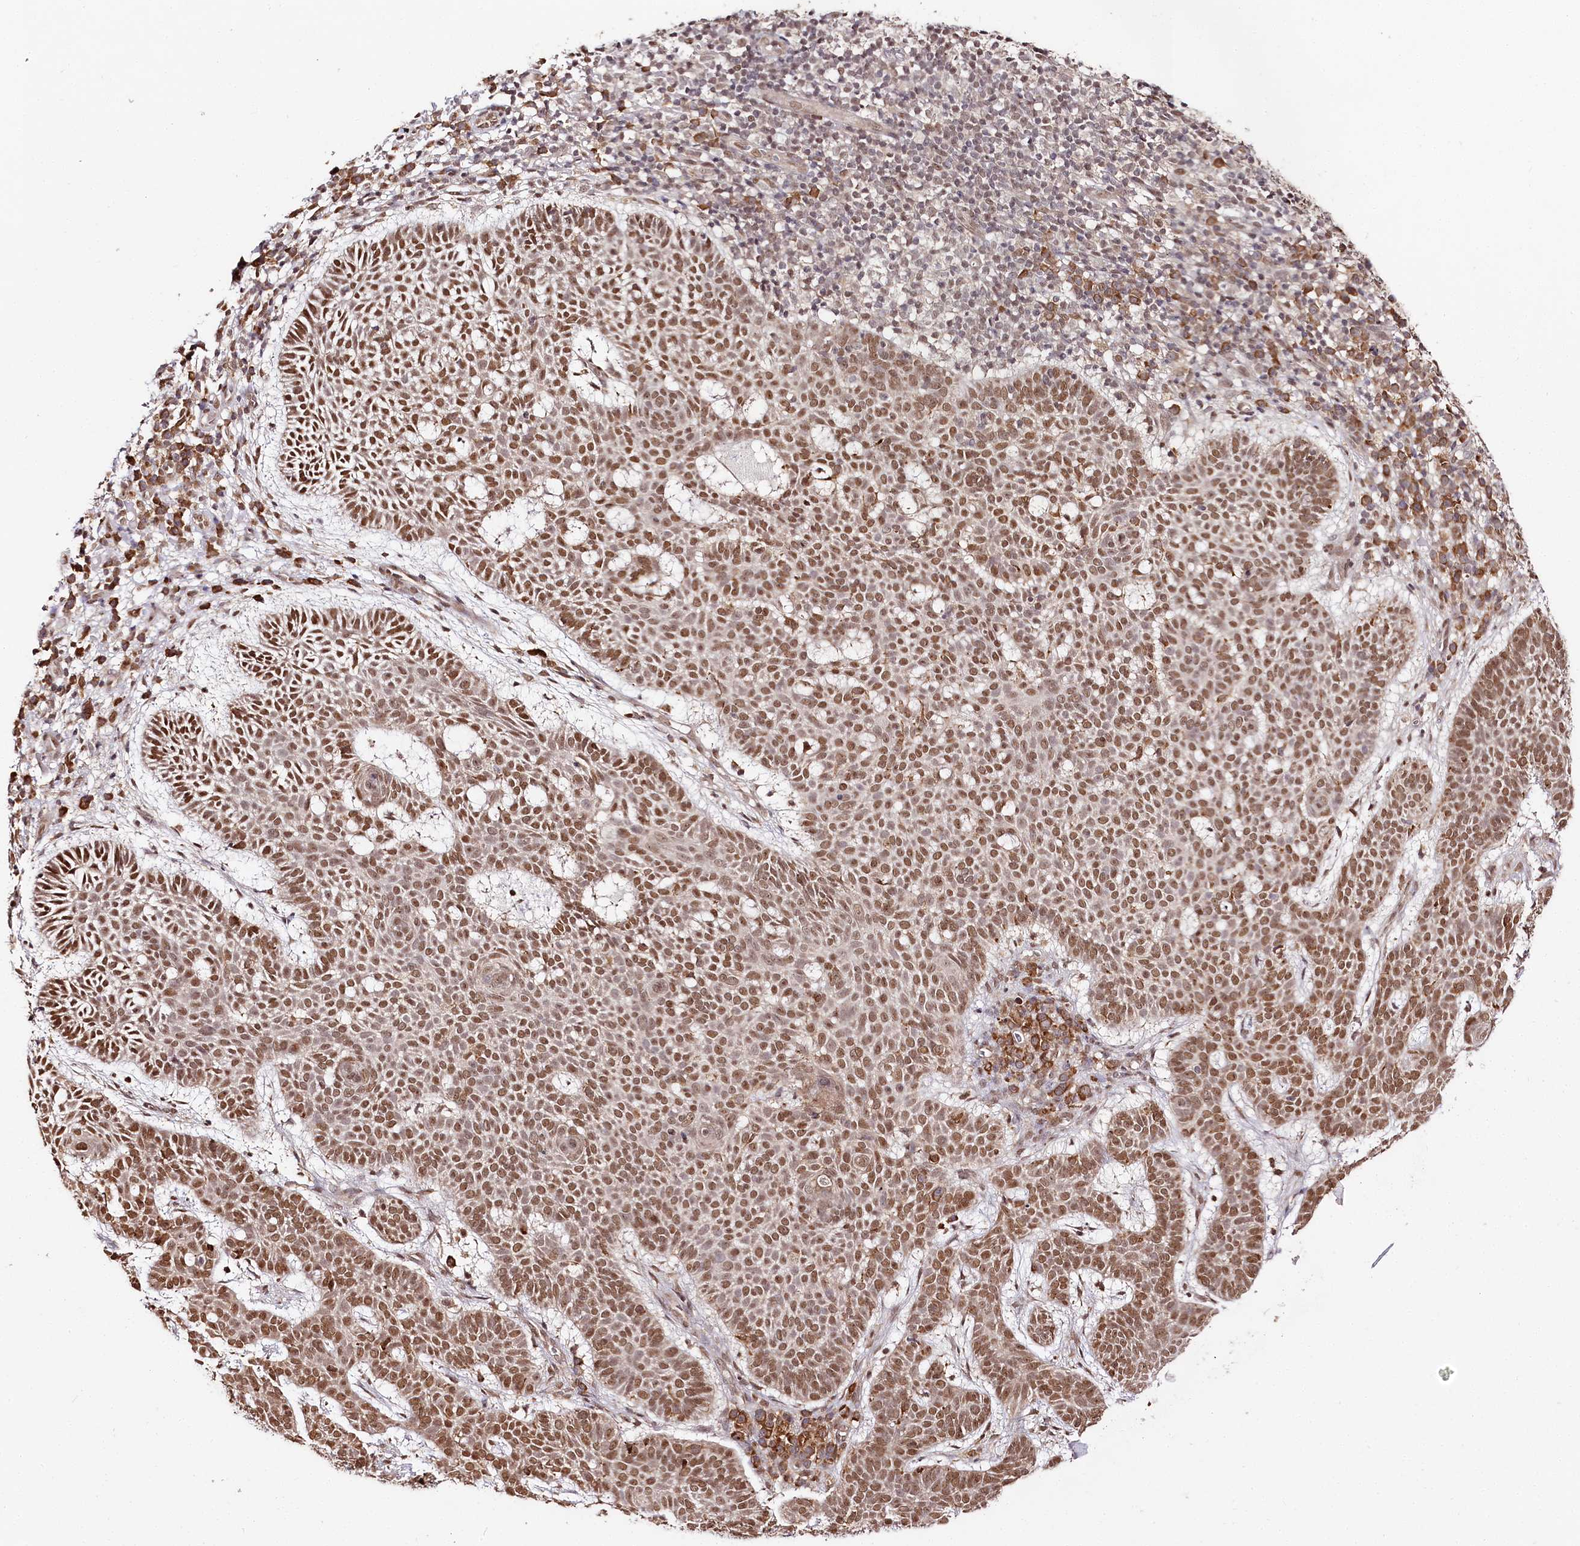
{"staining": {"intensity": "moderate", "quantity": ">75%", "location": "nuclear"}, "tissue": "skin cancer", "cell_type": "Tumor cells", "image_type": "cancer", "snomed": [{"axis": "morphology", "description": "Basal cell carcinoma"}, {"axis": "topography", "description": "Skin"}], "caption": "This histopathology image demonstrates skin cancer stained with IHC to label a protein in brown. The nuclear of tumor cells show moderate positivity for the protein. Nuclei are counter-stained blue.", "gene": "ENSG00000144785", "patient": {"sex": "male", "age": 85}}